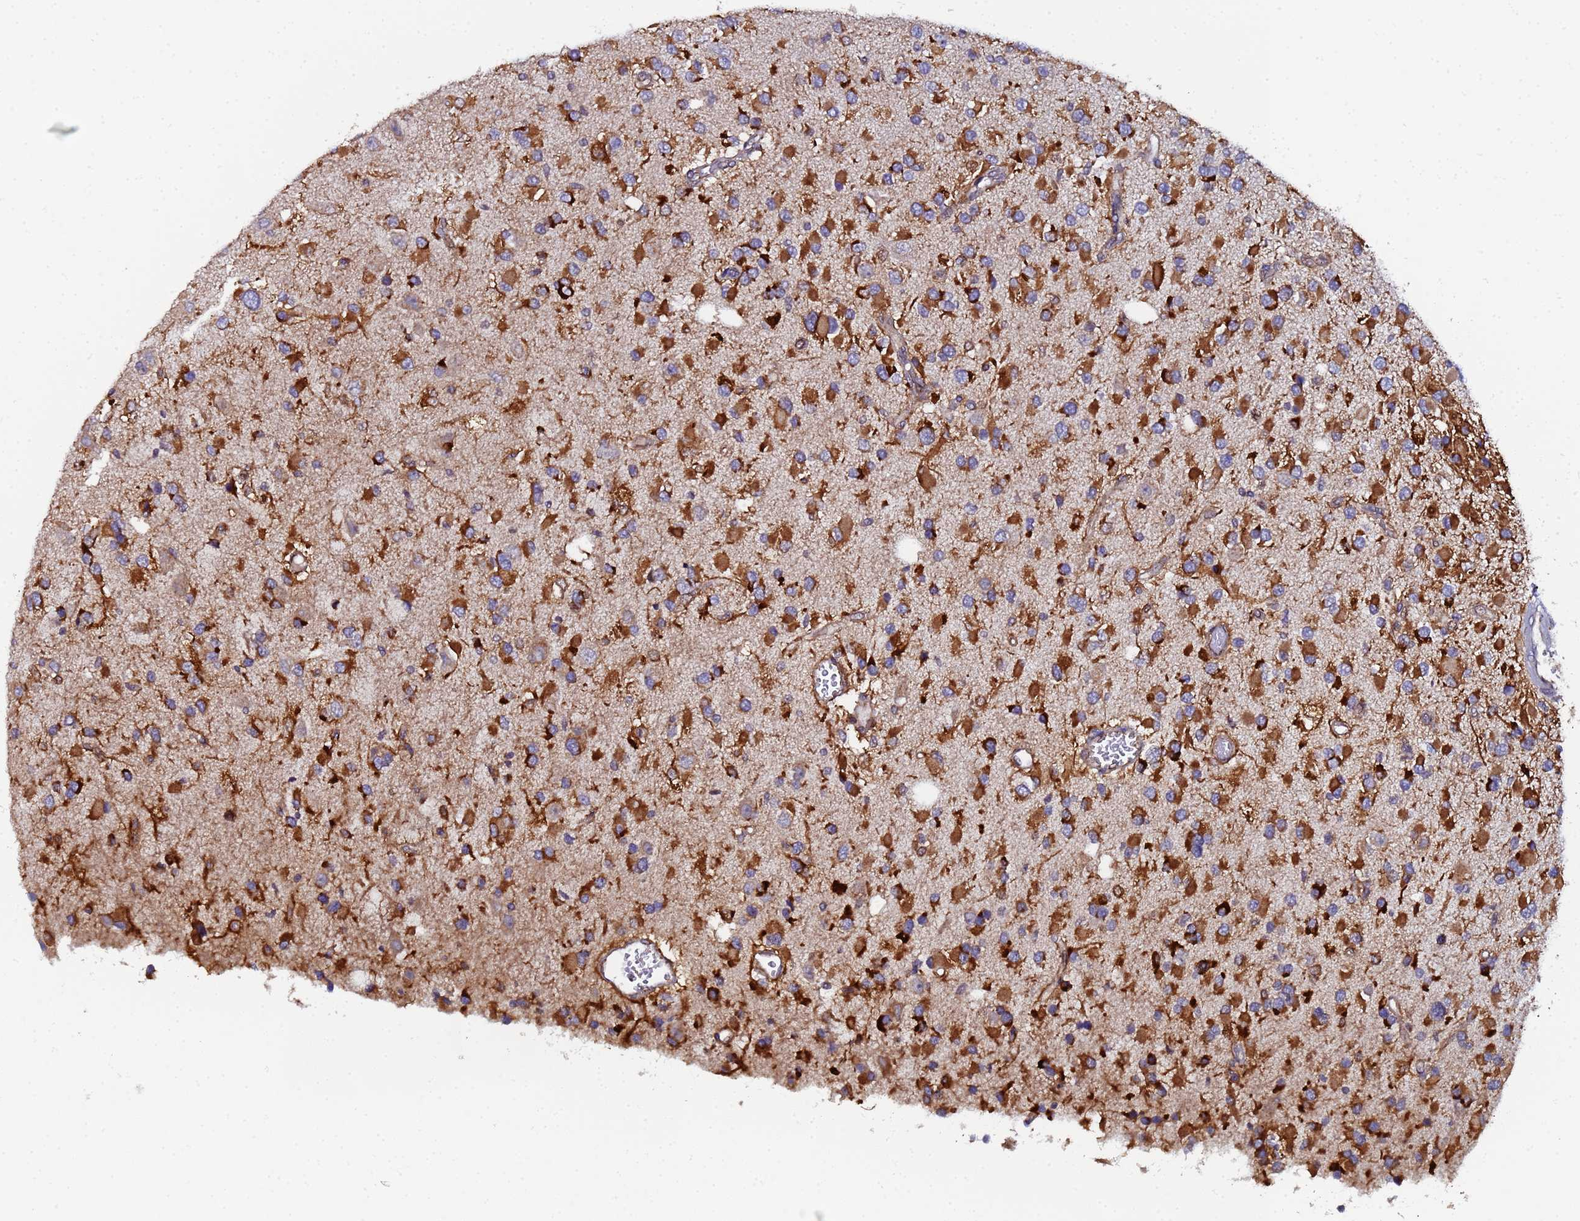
{"staining": {"intensity": "moderate", "quantity": ">75%", "location": "cytoplasmic/membranous"}, "tissue": "glioma", "cell_type": "Tumor cells", "image_type": "cancer", "snomed": [{"axis": "morphology", "description": "Glioma, malignant, High grade"}, {"axis": "topography", "description": "Brain"}], "caption": "Immunohistochemistry (IHC) photomicrograph of human malignant high-grade glioma stained for a protein (brown), which displays medium levels of moderate cytoplasmic/membranous expression in about >75% of tumor cells.", "gene": "CCDC127", "patient": {"sex": "male", "age": 53}}